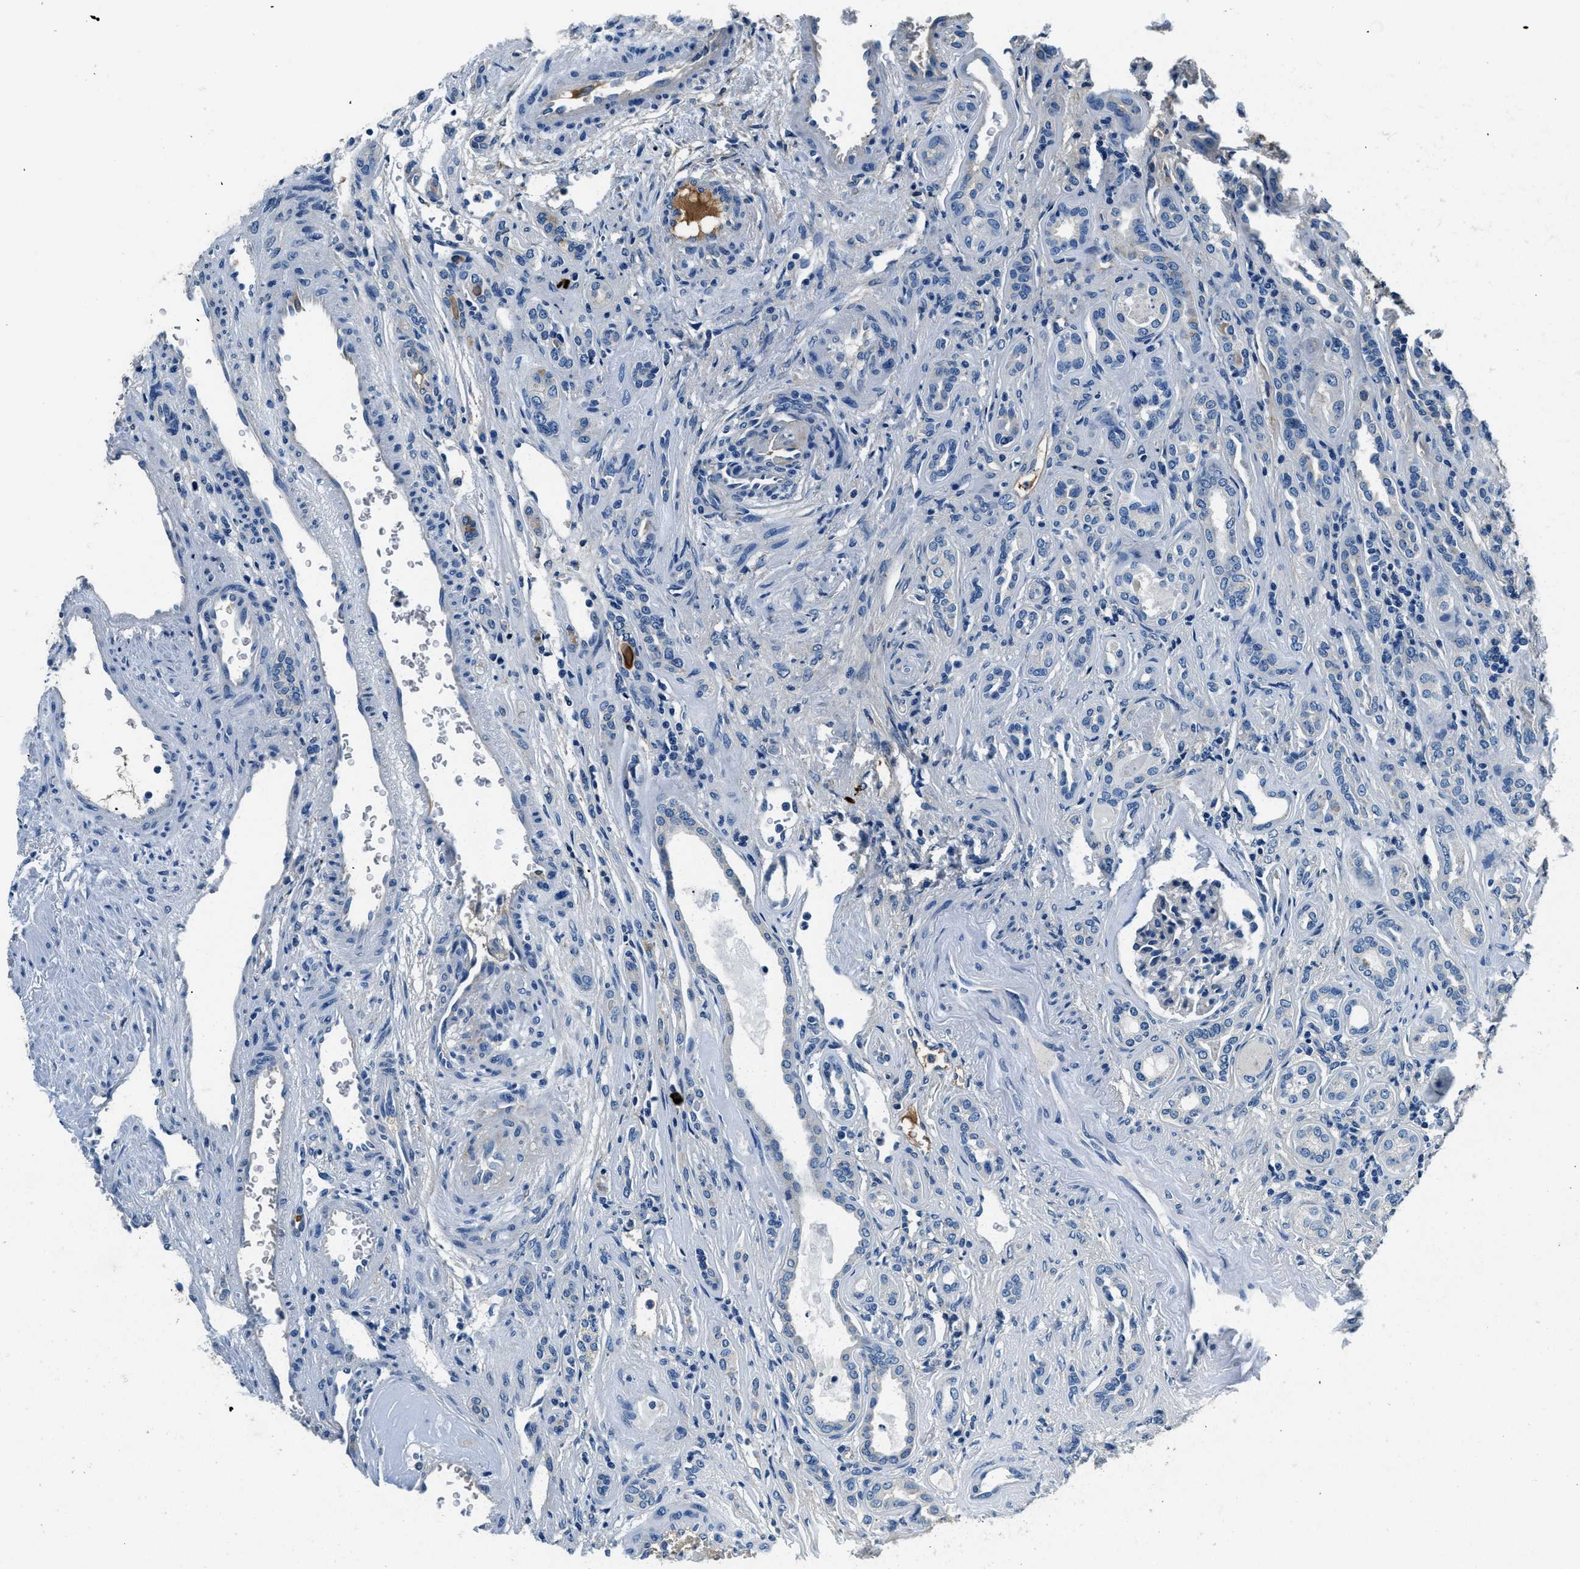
{"staining": {"intensity": "negative", "quantity": "none", "location": "none"}, "tissue": "renal cancer", "cell_type": "Tumor cells", "image_type": "cancer", "snomed": [{"axis": "morphology", "description": "Adenocarcinoma, NOS"}, {"axis": "topography", "description": "Kidney"}], "caption": "There is no significant expression in tumor cells of renal cancer (adenocarcinoma).", "gene": "TMEM186", "patient": {"sex": "female", "age": 69}}